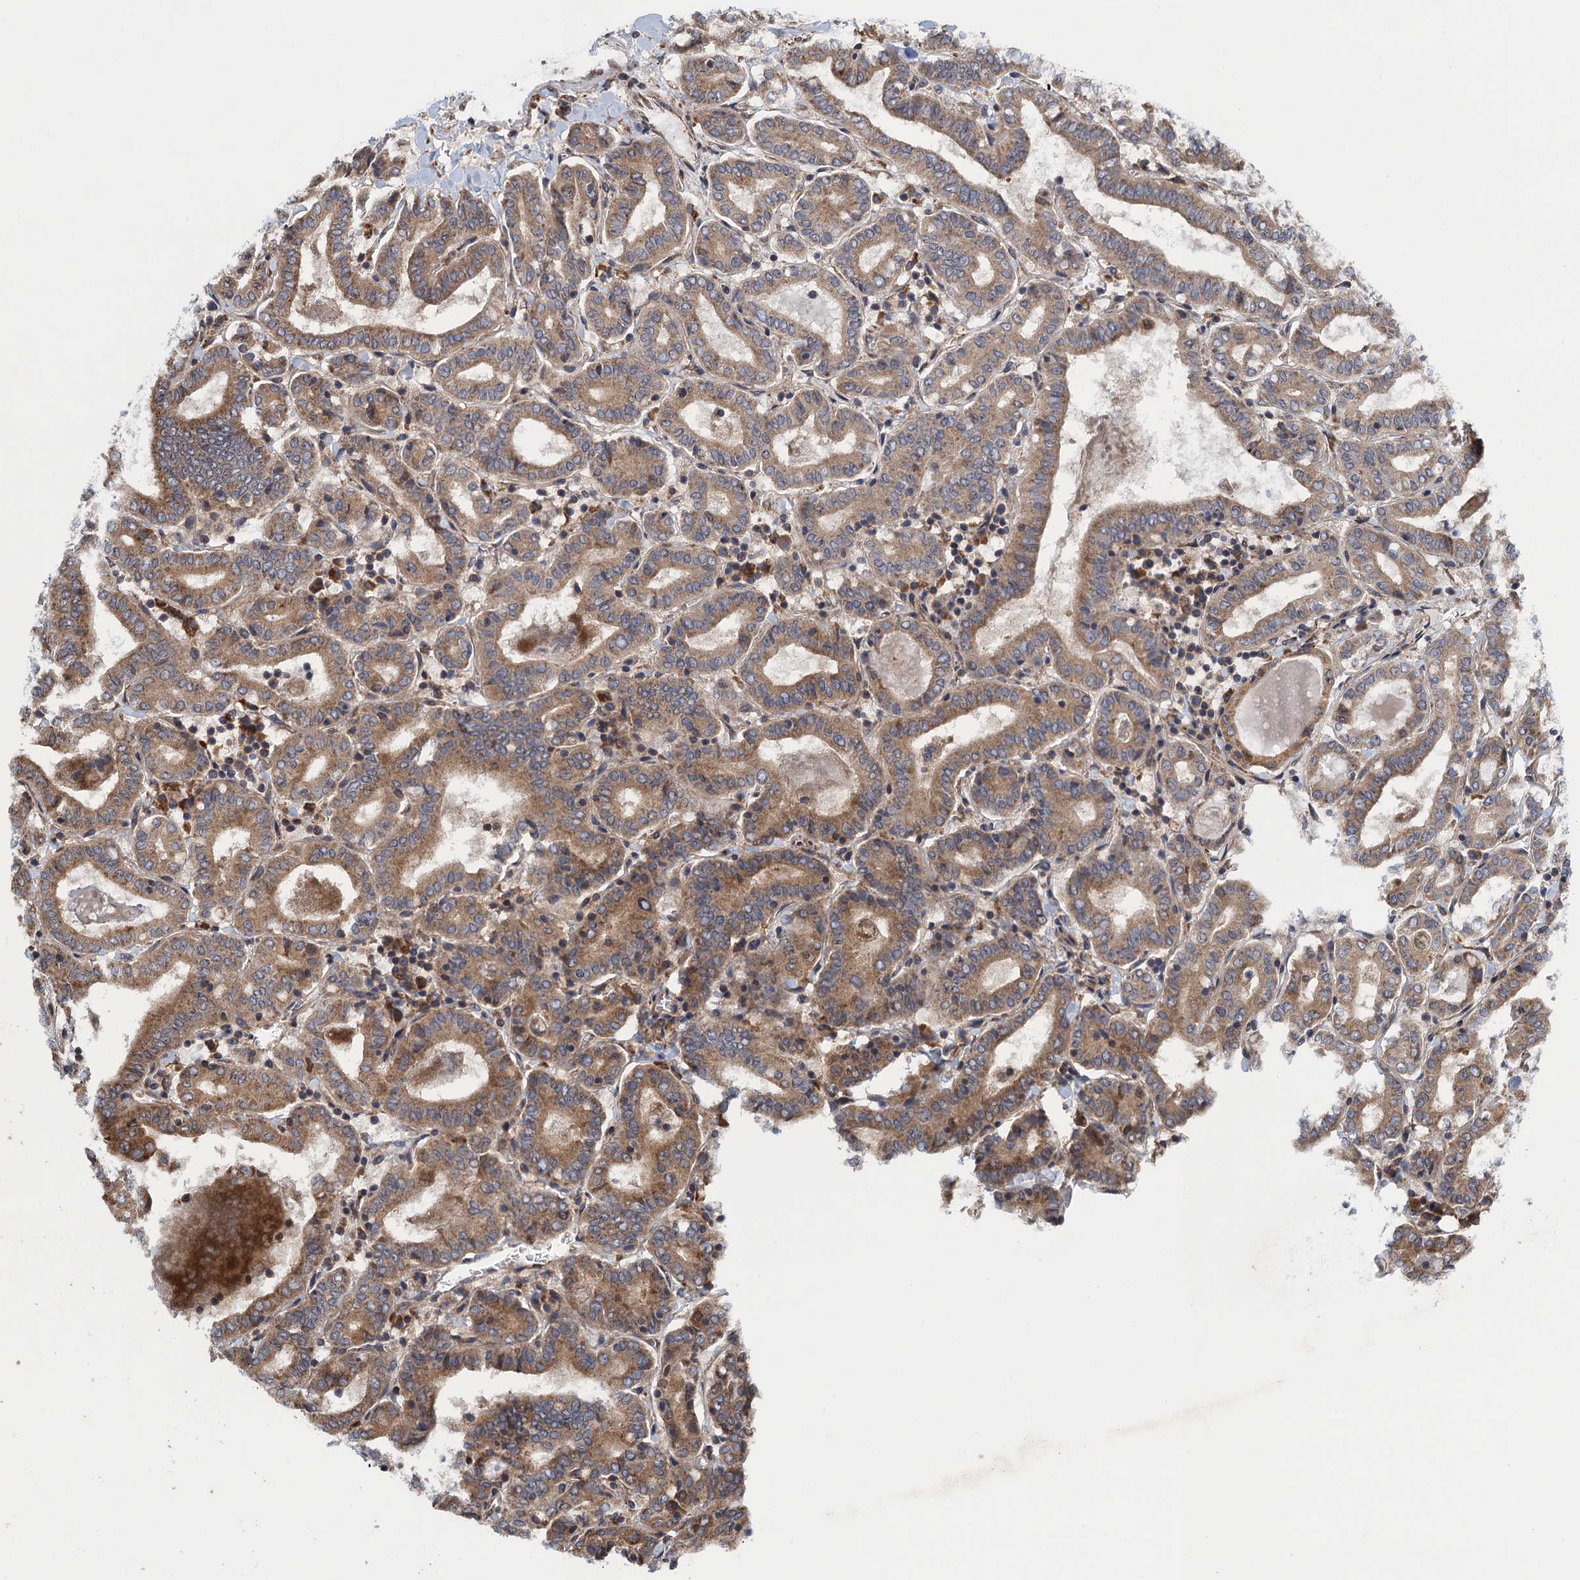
{"staining": {"intensity": "moderate", "quantity": ">75%", "location": "cytoplasmic/membranous"}, "tissue": "thyroid cancer", "cell_type": "Tumor cells", "image_type": "cancer", "snomed": [{"axis": "morphology", "description": "Papillary adenocarcinoma, NOS"}, {"axis": "topography", "description": "Thyroid gland"}], "caption": "The image demonstrates a brown stain indicating the presence of a protein in the cytoplasmic/membranous of tumor cells in thyroid cancer (papillary adenocarcinoma). Nuclei are stained in blue.", "gene": "MDM1", "patient": {"sex": "female", "age": 72}}